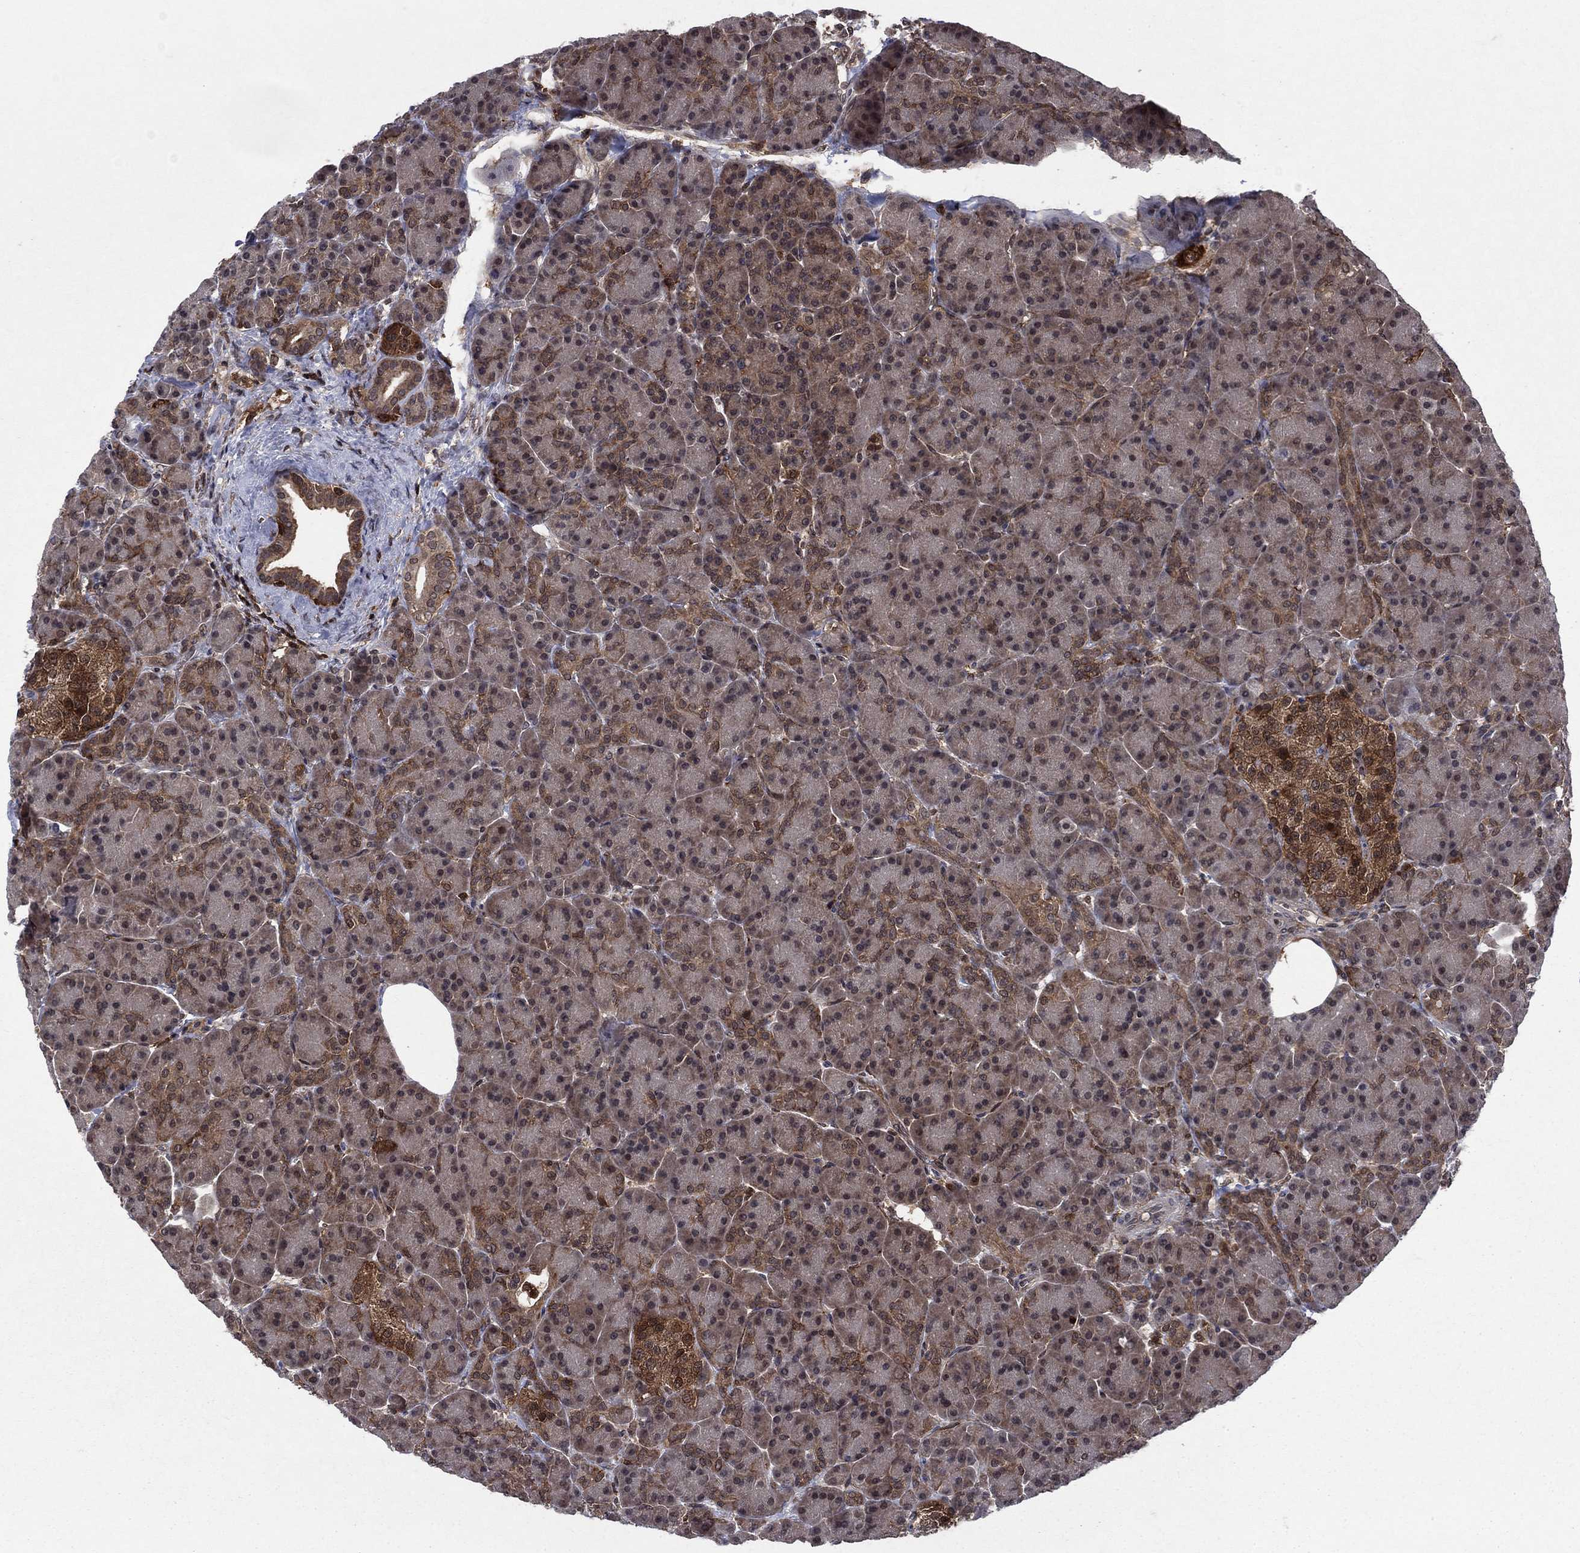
{"staining": {"intensity": "moderate", "quantity": "25%-75%", "location": "cytoplasmic/membranous"}, "tissue": "pancreas", "cell_type": "Exocrine glandular cells", "image_type": "normal", "snomed": [{"axis": "morphology", "description": "Normal tissue, NOS"}, {"axis": "topography", "description": "Pancreas"}], "caption": "Protein analysis of unremarkable pancreas displays moderate cytoplasmic/membranous staining in about 25%-75% of exocrine glandular cells.", "gene": "CACYBP", "patient": {"sex": "female", "age": 63}}